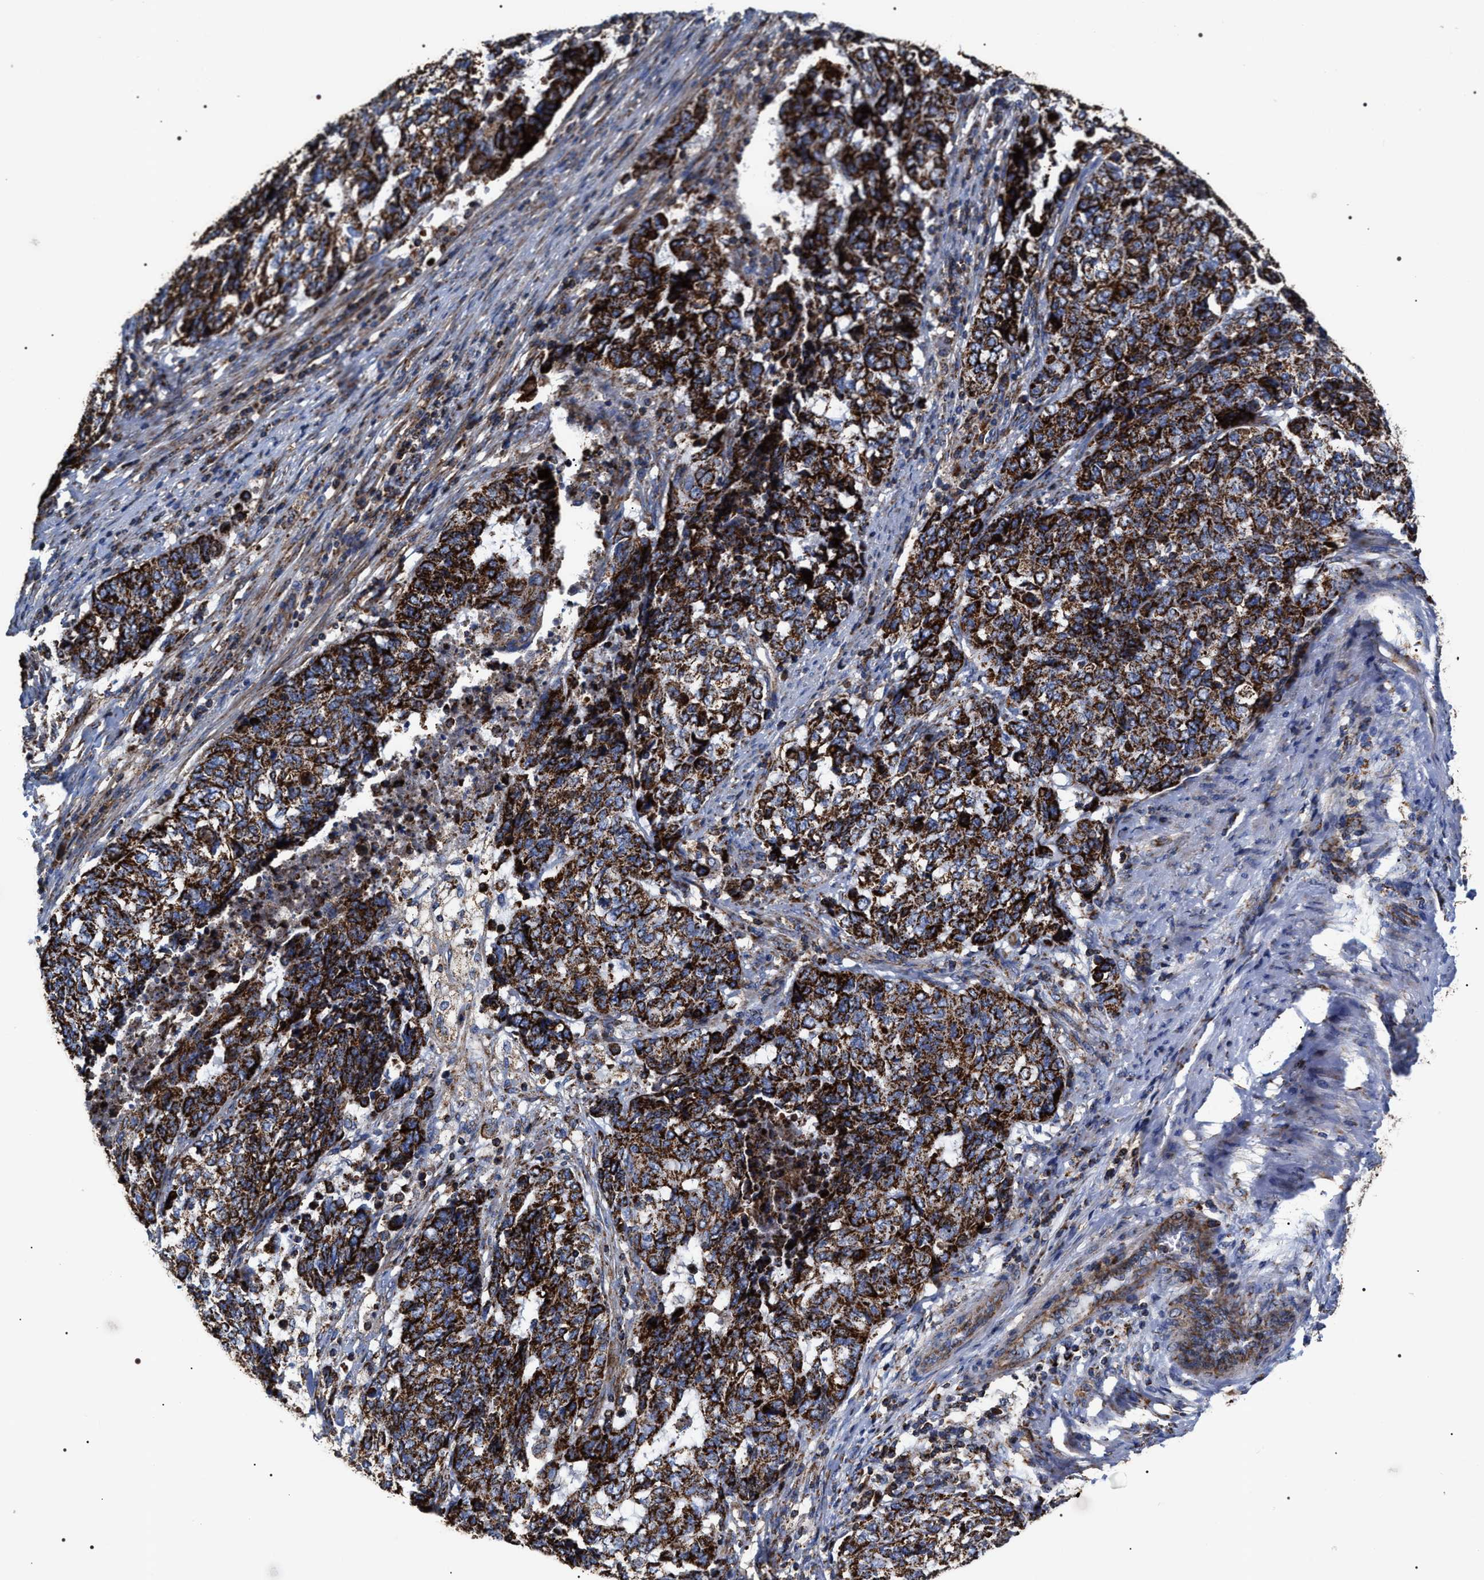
{"staining": {"intensity": "strong", "quantity": ">75%", "location": "cytoplasmic/membranous"}, "tissue": "endometrial cancer", "cell_type": "Tumor cells", "image_type": "cancer", "snomed": [{"axis": "morphology", "description": "Adenocarcinoma, NOS"}, {"axis": "topography", "description": "Endometrium"}], "caption": "Endometrial adenocarcinoma was stained to show a protein in brown. There is high levels of strong cytoplasmic/membranous expression in approximately >75% of tumor cells.", "gene": "COG5", "patient": {"sex": "female", "age": 80}}